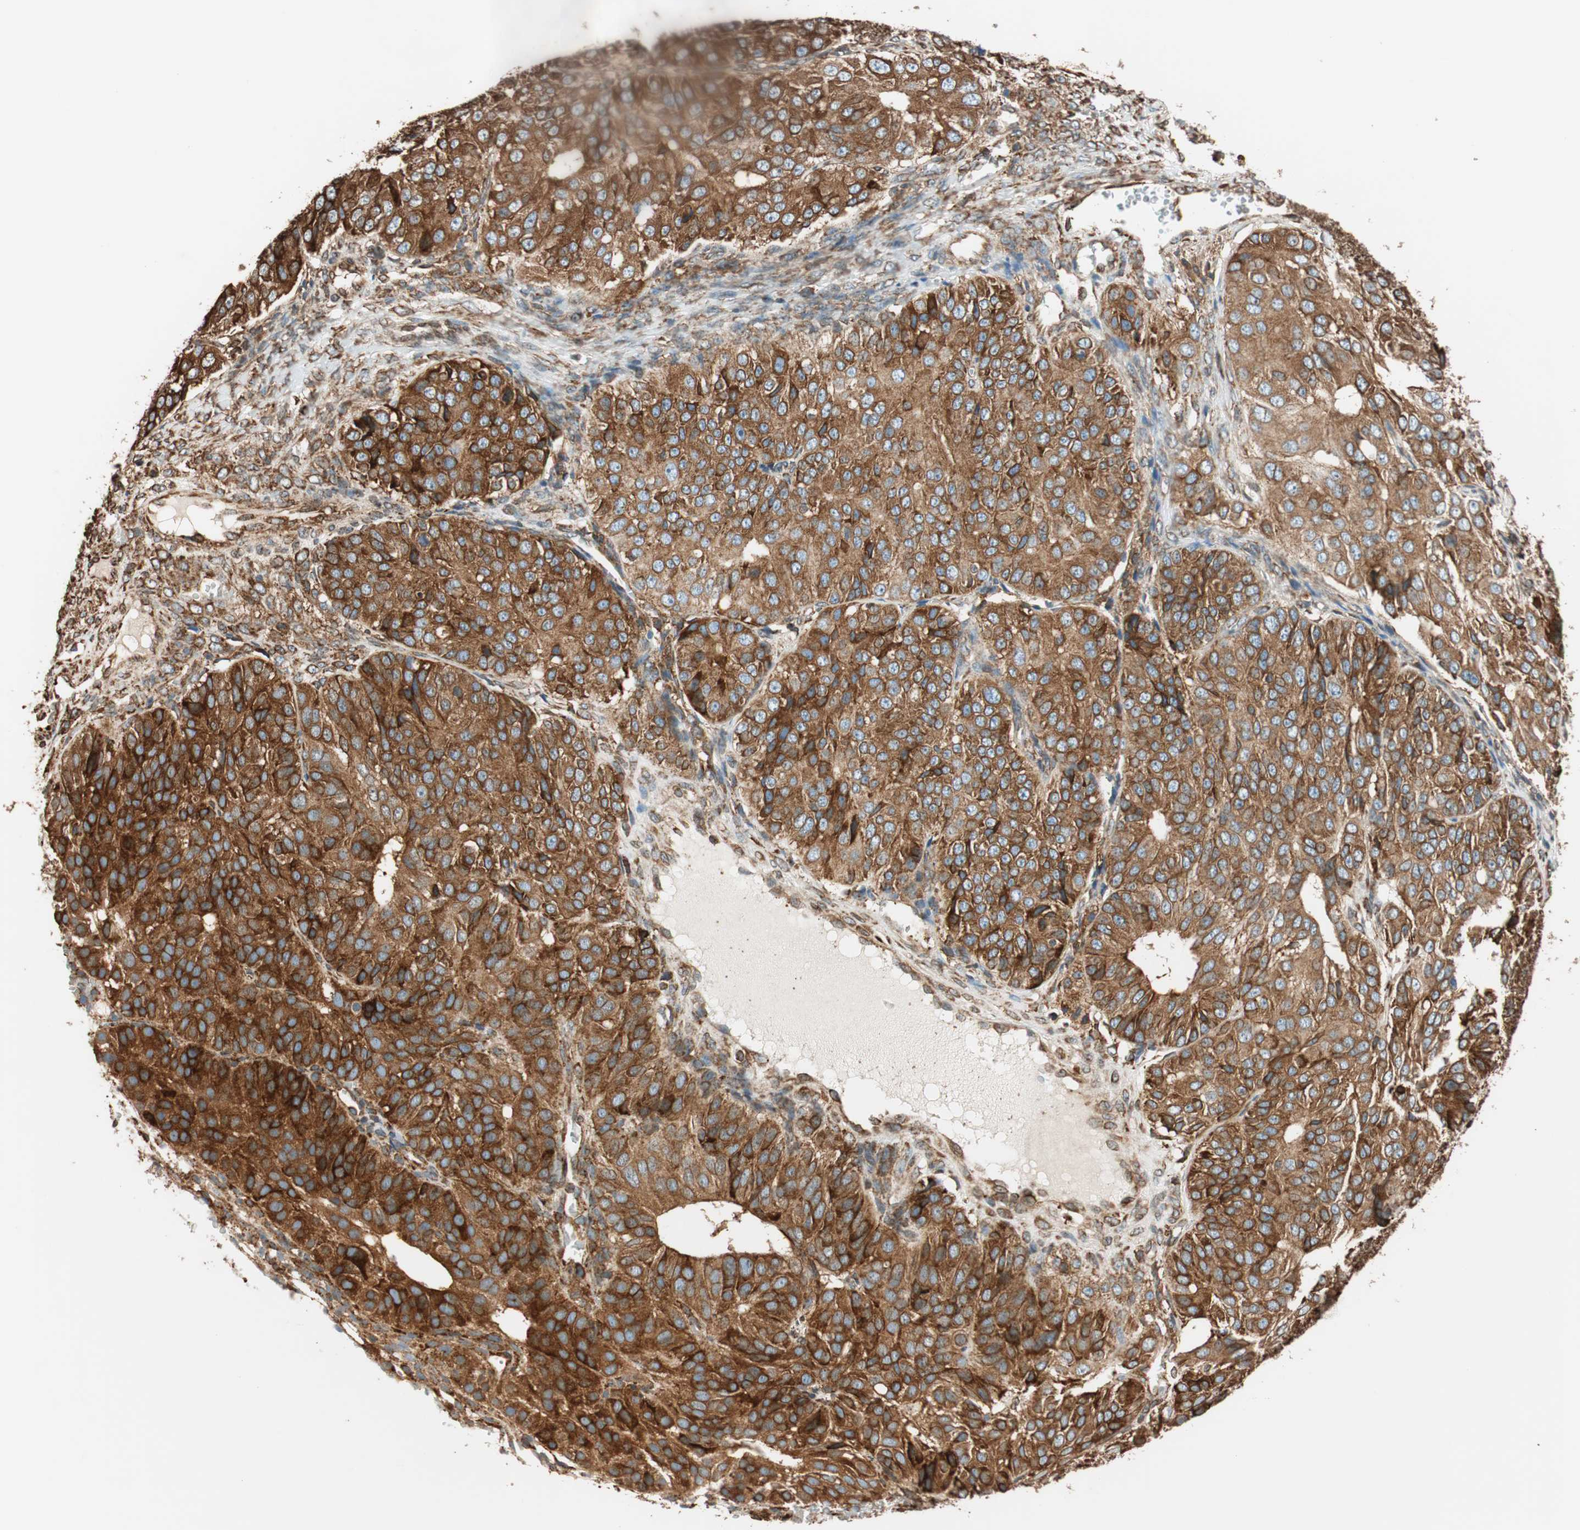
{"staining": {"intensity": "strong", "quantity": ">75%", "location": "cytoplasmic/membranous"}, "tissue": "ovarian cancer", "cell_type": "Tumor cells", "image_type": "cancer", "snomed": [{"axis": "morphology", "description": "Carcinoma, endometroid"}, {"axis": "topography", "description": "Ovary"}], "caption": "A brown stain highlights strong cytoplasmic/membranous positivity of a protein in human ovarian cancer tumor cells.", "gene": "PRKCSH", "patient": {"sex": "female", "age": 51}}